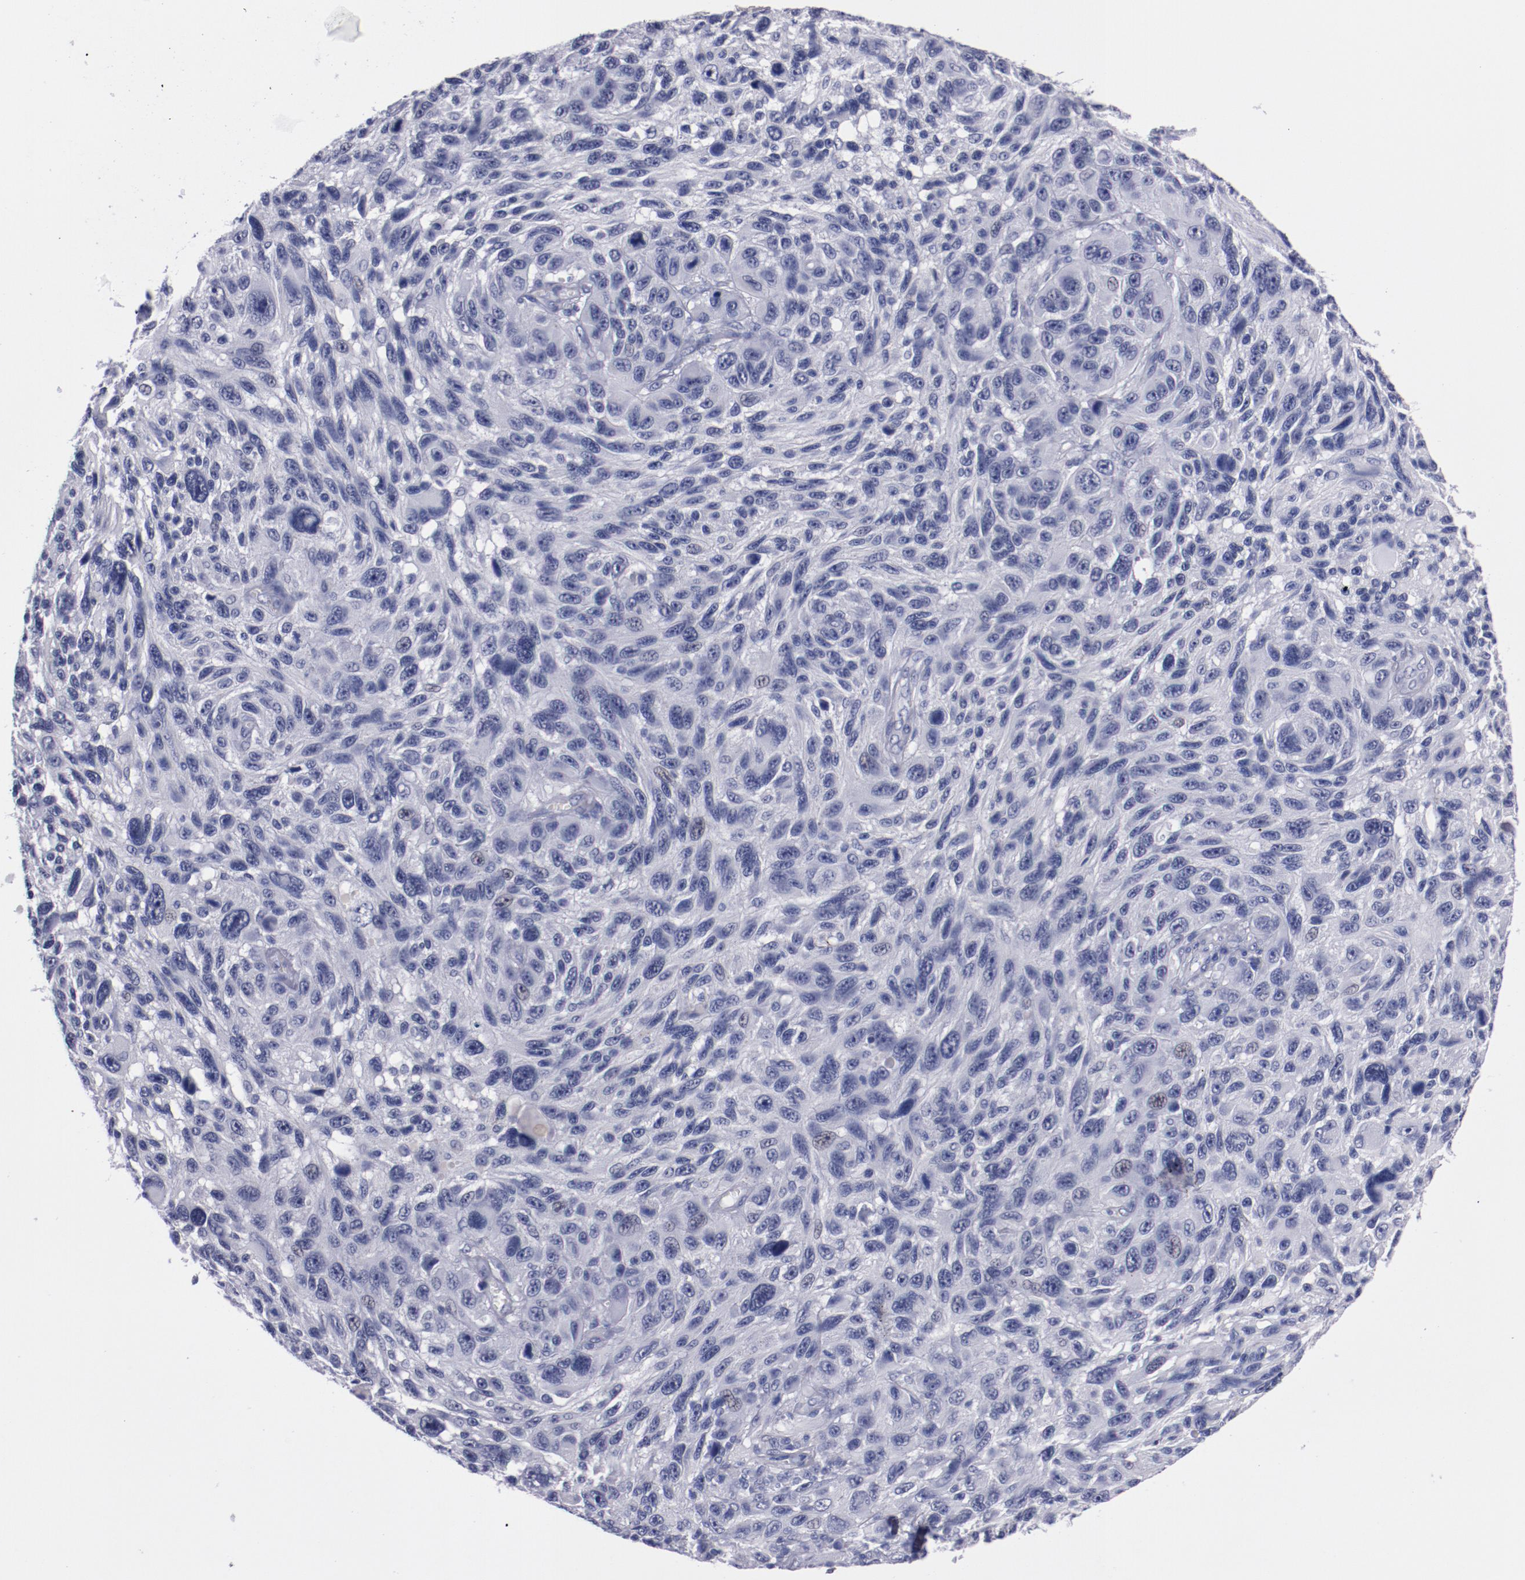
{"staining": {"intensity": "negative", "quantity": "none", "location": "none"}, "tissue": "melanoma", "cell_type": "Tumor cells", "image_type": "cancer", "snomed": [{"axis": "morphology", "description": "Malignant melanoma, NOS"}, {"axis": "topography", "description": "Skin"}], "caption": "High power microscopy photomicrograph of an IHC image of melanoma, revealing no significant positivity in tumor cells.", "gene": "HNF1B", "patient": {"sex": "male", "age": 53}}